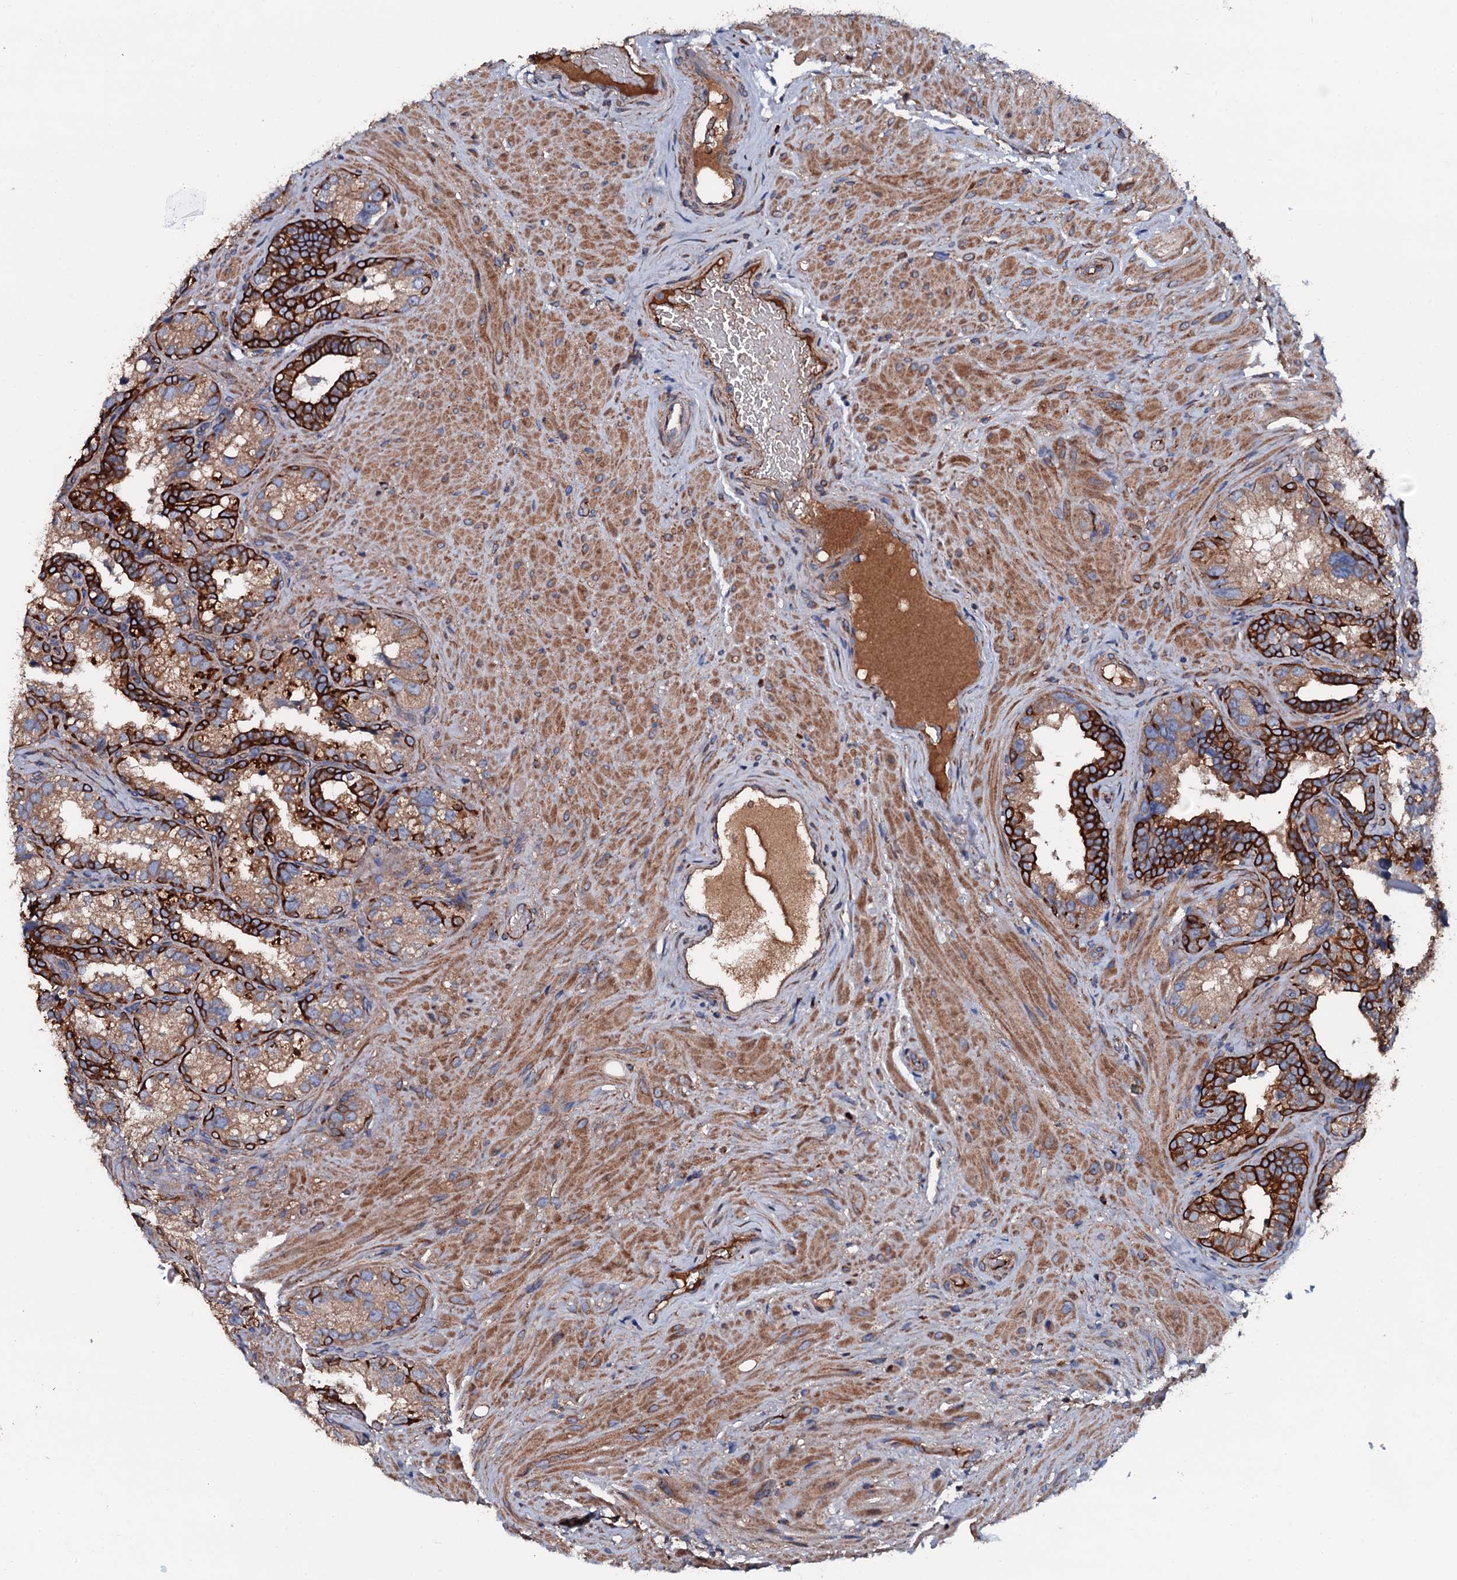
{"staining": {"intensity": "strong", "quantity": ">75%", "location": "cytoplasmic/membranous"}, "tissue": "seminal vesicle", "cell_type": "Glandular cells", "image_type": "normal", "snomed": [{"axis": "morphology", "description": "Normal tissue, NOS"}, {"axis": "topography", "description": "Seminal veicle"}, {"axis": "topography", "description": "Peripheral nerve tissue"}], "caption": "Brown immunohistochemical staining in benign seminal vesicle reveals strong cytoplasmic/membranous positivity in about >75% of glandular cells.", "gene": "NEK1", "patient": {"sex": "male", "age": 67}}